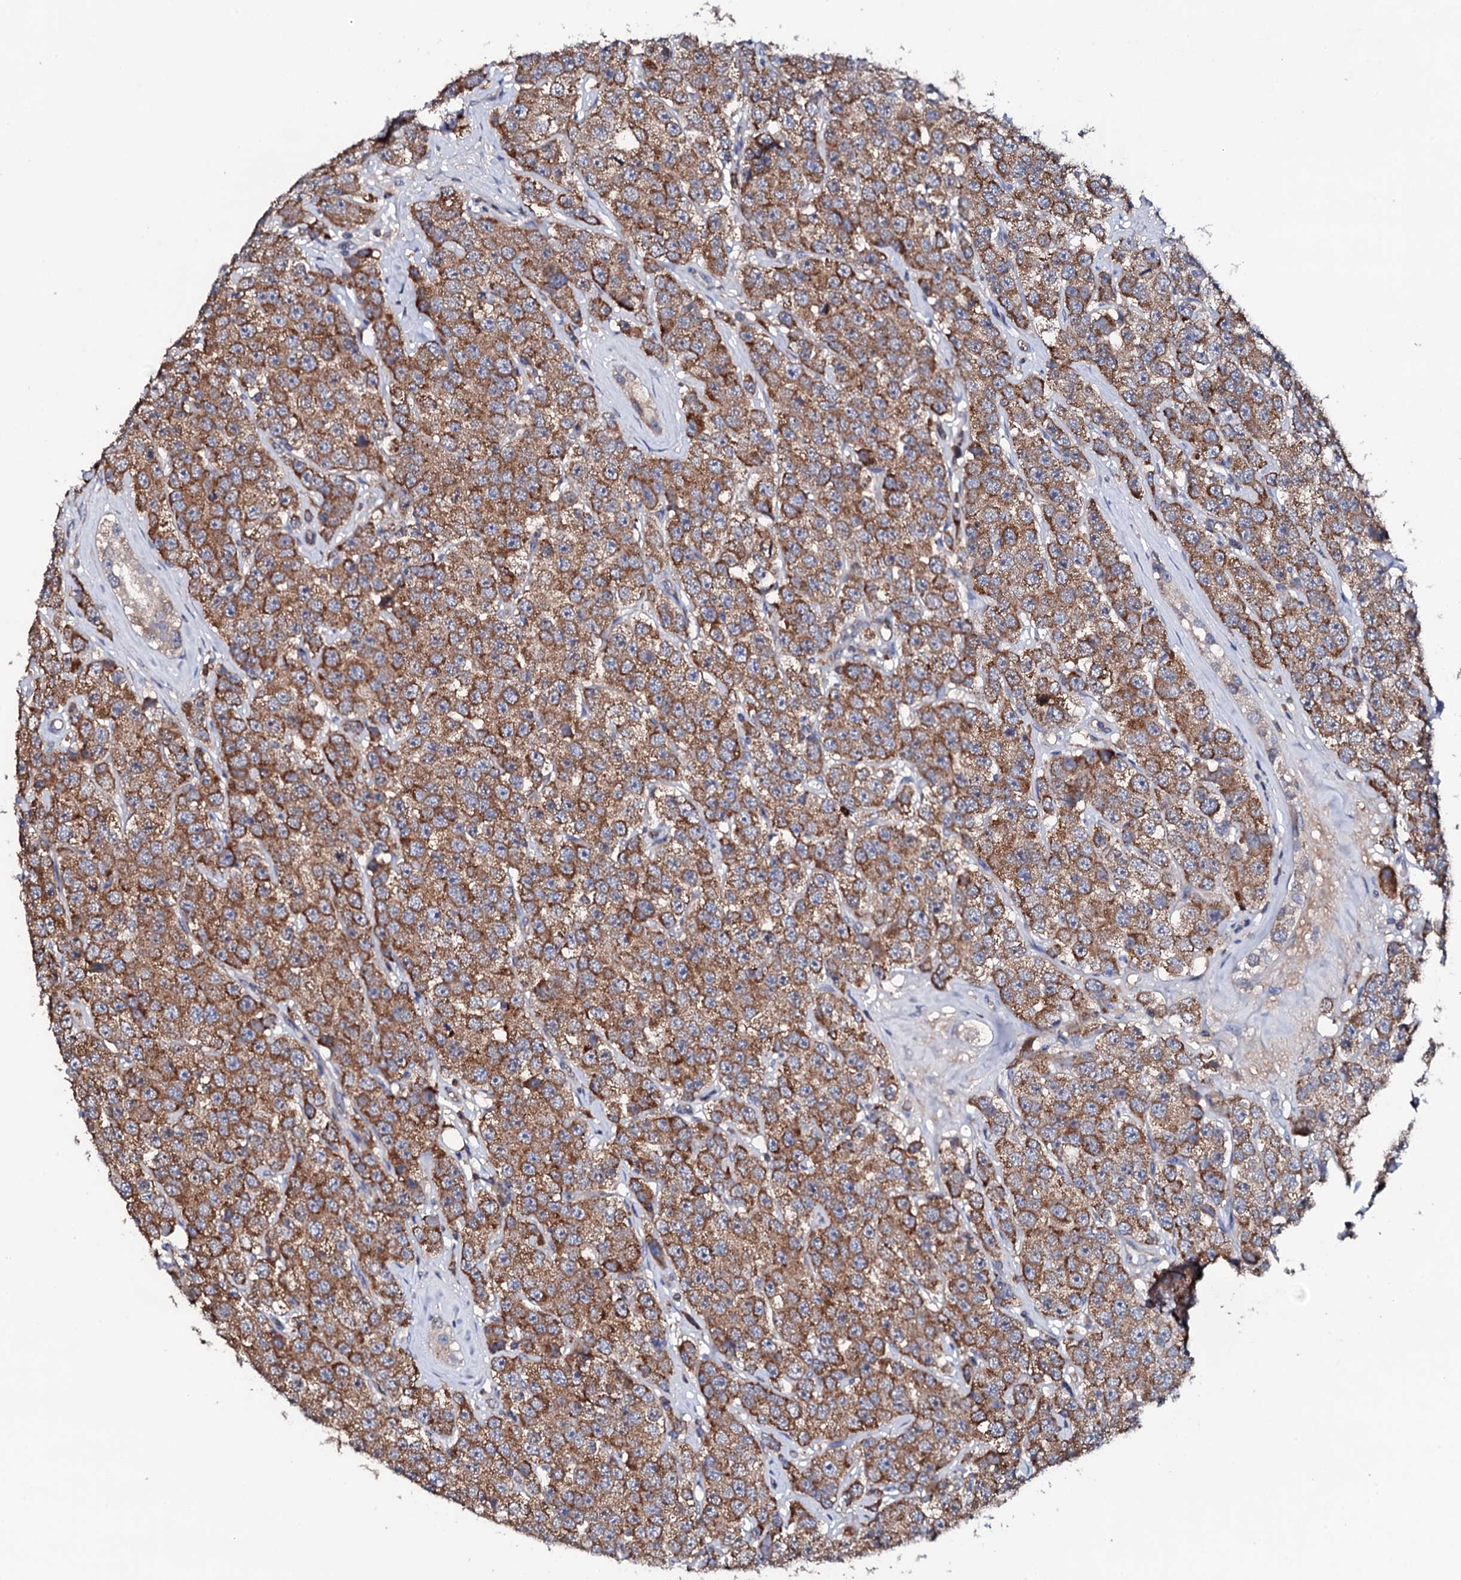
{"staining": {"intensity": "moderate", "quantity": ">75%", "location": "cytoplasmic/membranous"}, "tissue": "testis cancer", "cell_type": "Tumor cells", "image_type": "cancer", "snomed": [{"axis": "morphology", "description": "Seminoma, NOS"}, {"axis": "topography", "description": "Testis"}], "caption": "A histopathology image of testis cancer (seminoma) stained for a protein shows moderate cytoplasmic/membranous brown staining in tumor cells.", "gene": "TCAF2", "patient": {"sex": "male", "age": 28}}